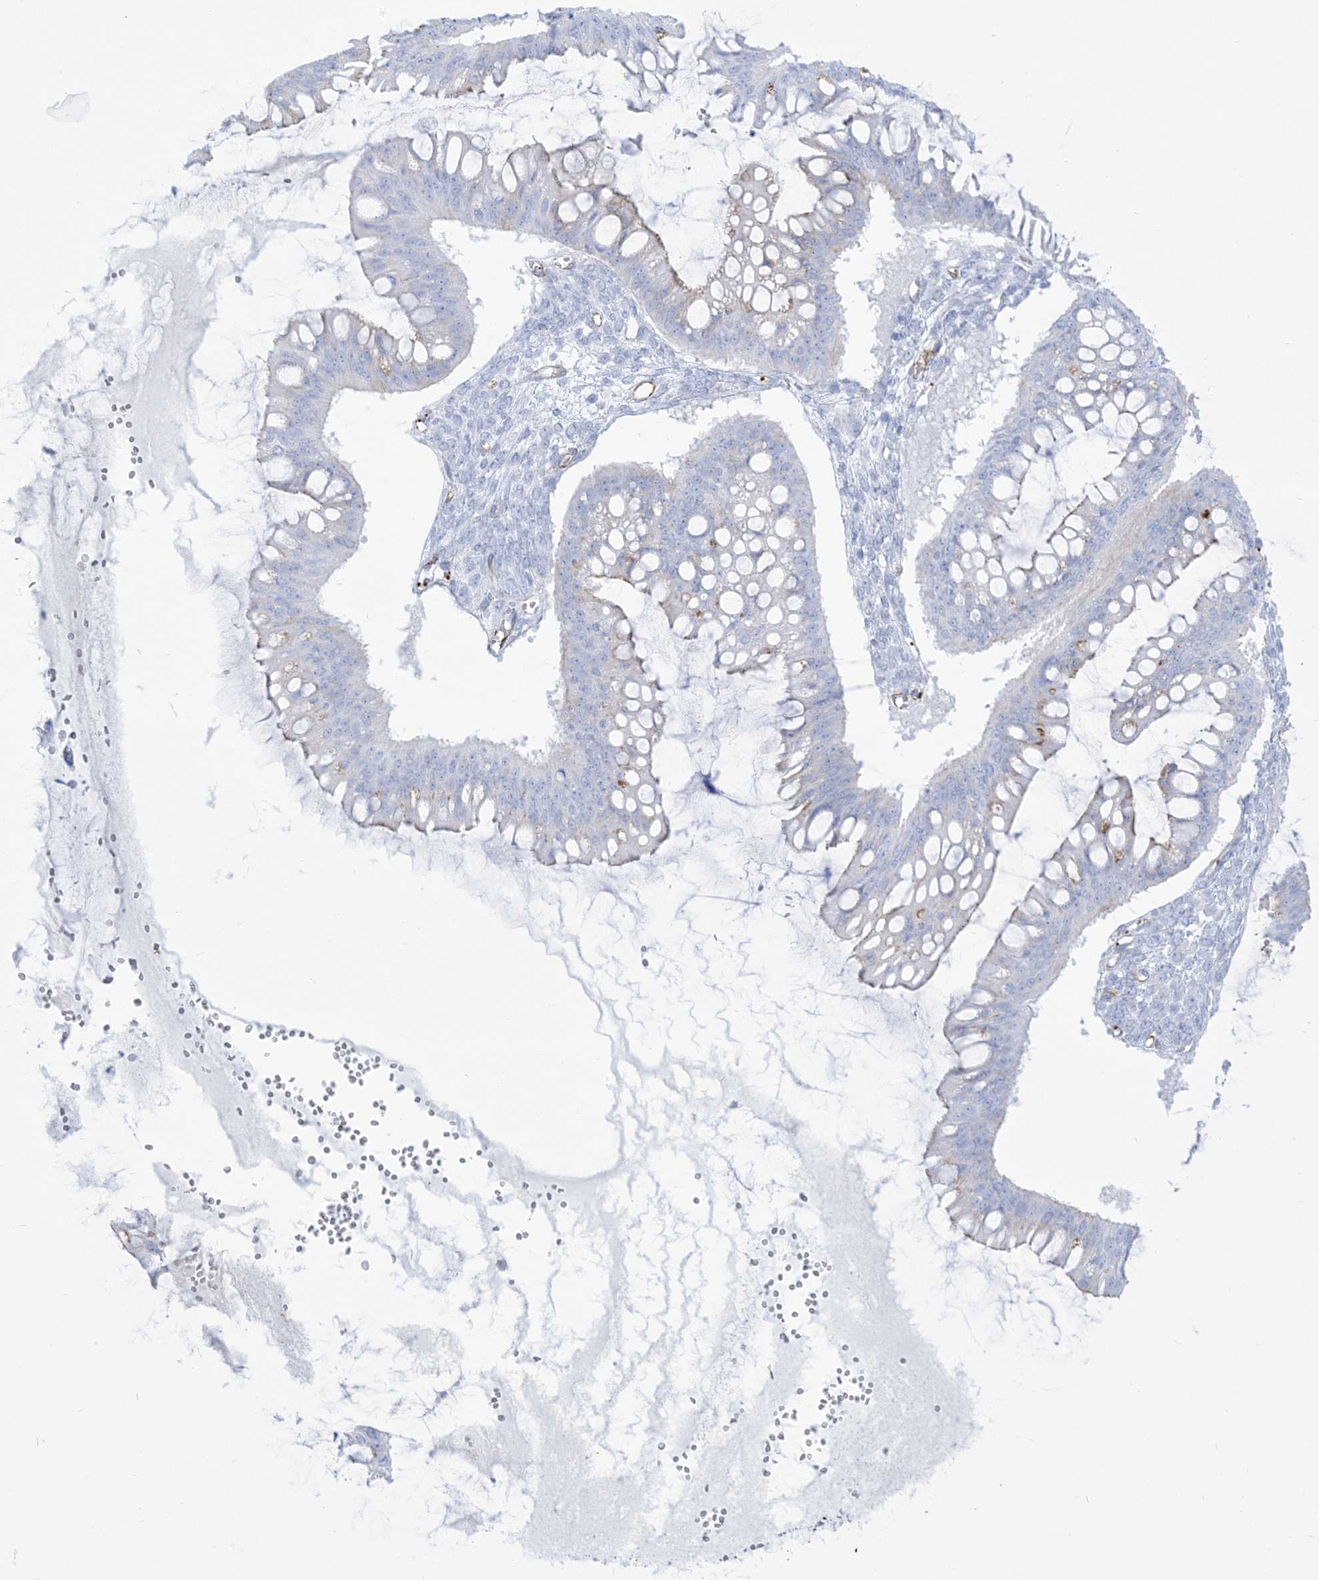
{"staining": {"intensity": "negative", "quantity": "none", "location": "none"}, "tissue": "ovarian cancer", "cell_type": "Tumor cells", "image_type": "cancer", "snomed": [{"axis": "morphology", "description": "Cystadenocarcinoma, mucinous, NOS"}, {"axis": "topography", "description": "Ovary"}], "caption": "This is an immunohistochemistry (IHC) image of ovarian cancer. There is no staining in tumor cells.", "gene": "B3GNT7", "patient": {"sex": "female", "age": 73}}